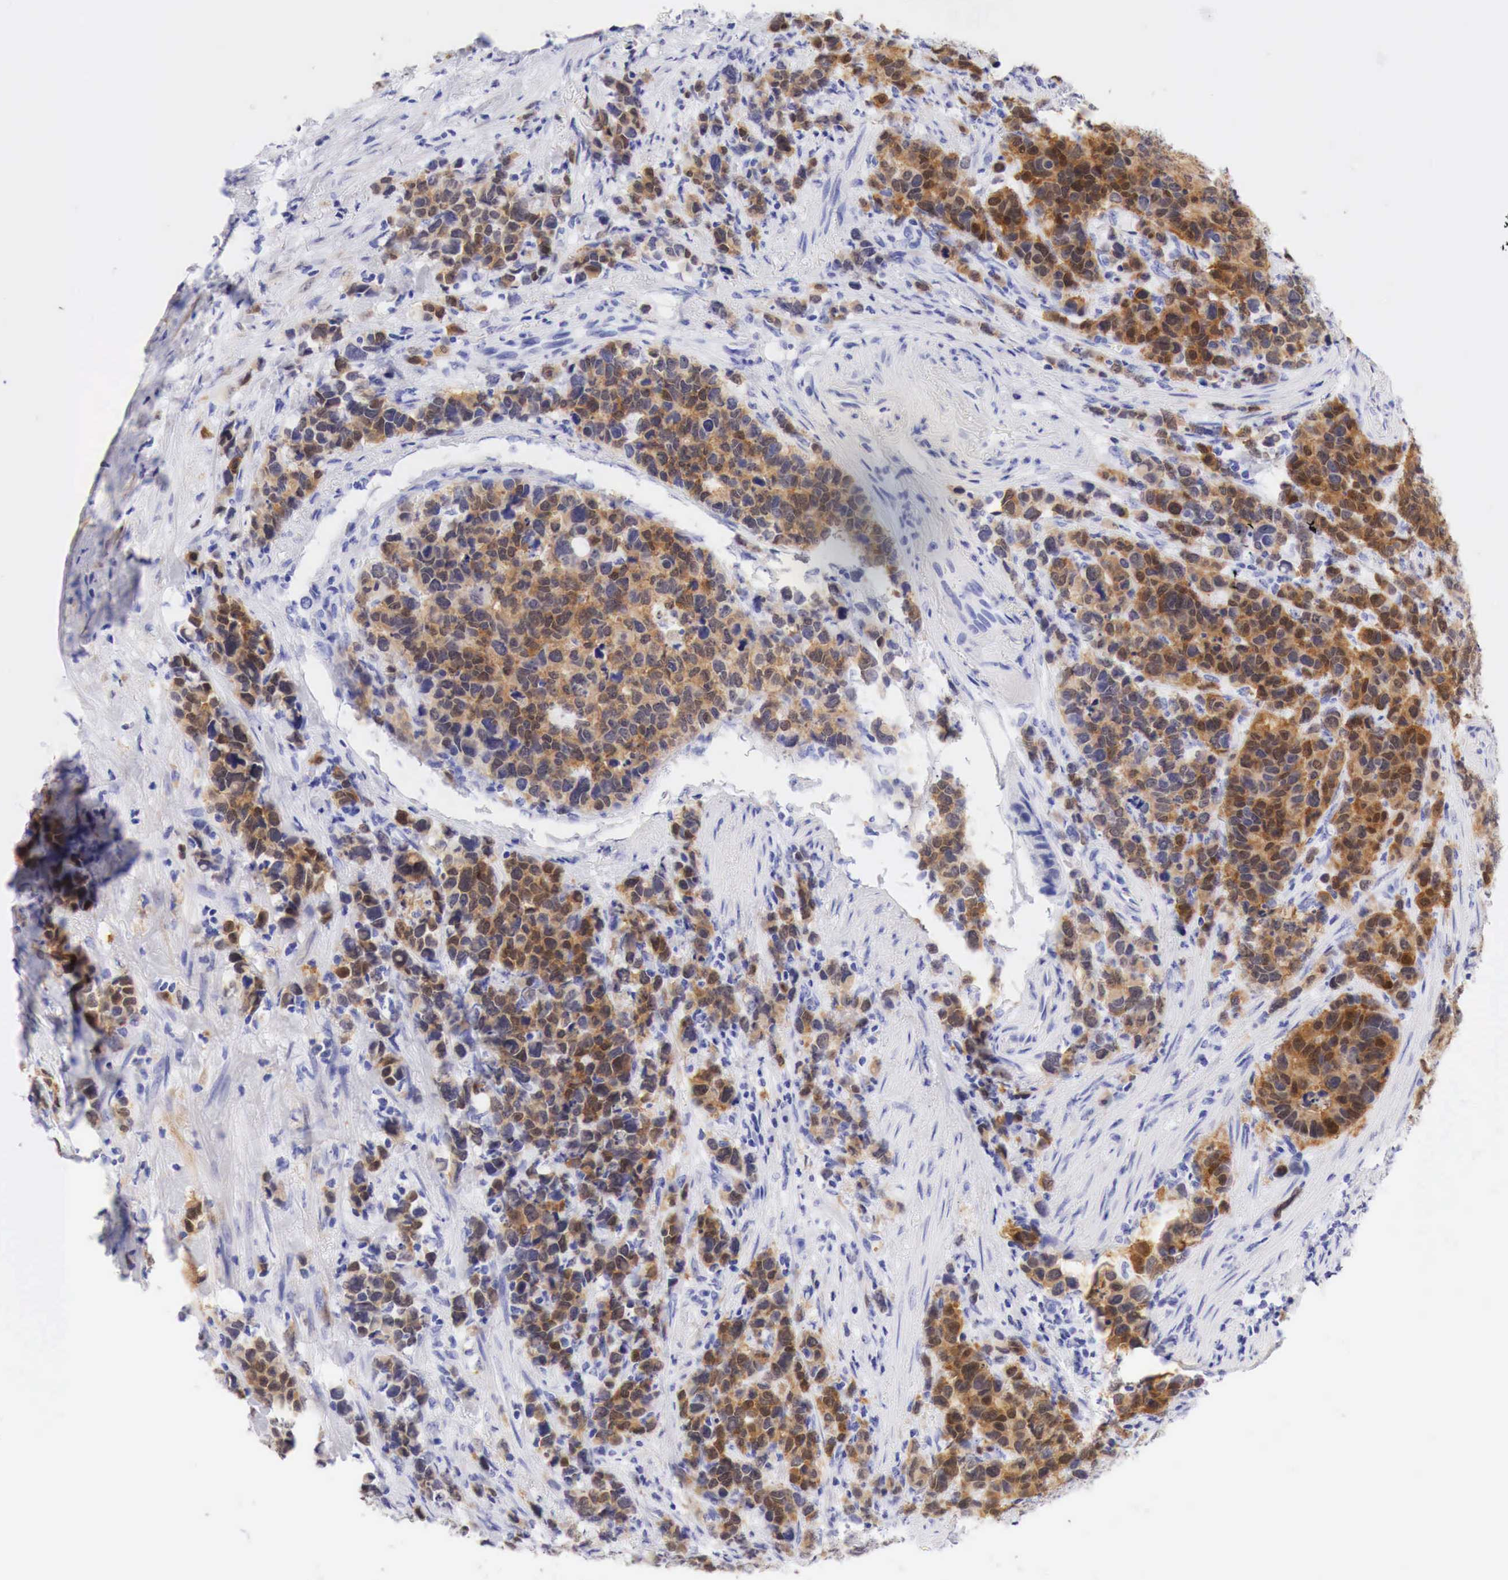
{"staining": {"intensity": "moderate", "quantity": ">75%", "location": "cytoplasmic/membranous"}, "tissue": "stomach cancer", "cell_type": "Tumor cells", "image_type": "cancer", "snomed": [{"axis": "morphology", "description": "Adenocarcinoma, NOS"}, {"axis": "topography", "description": "Stomach, upper"}], "caption": "Stomach cancer (adenocarcinoma) stained with a protein marker shows moderate staining in tumor cells.", "gene": "CDKN2A", "patient": {"sex": "male", "age": 71}}